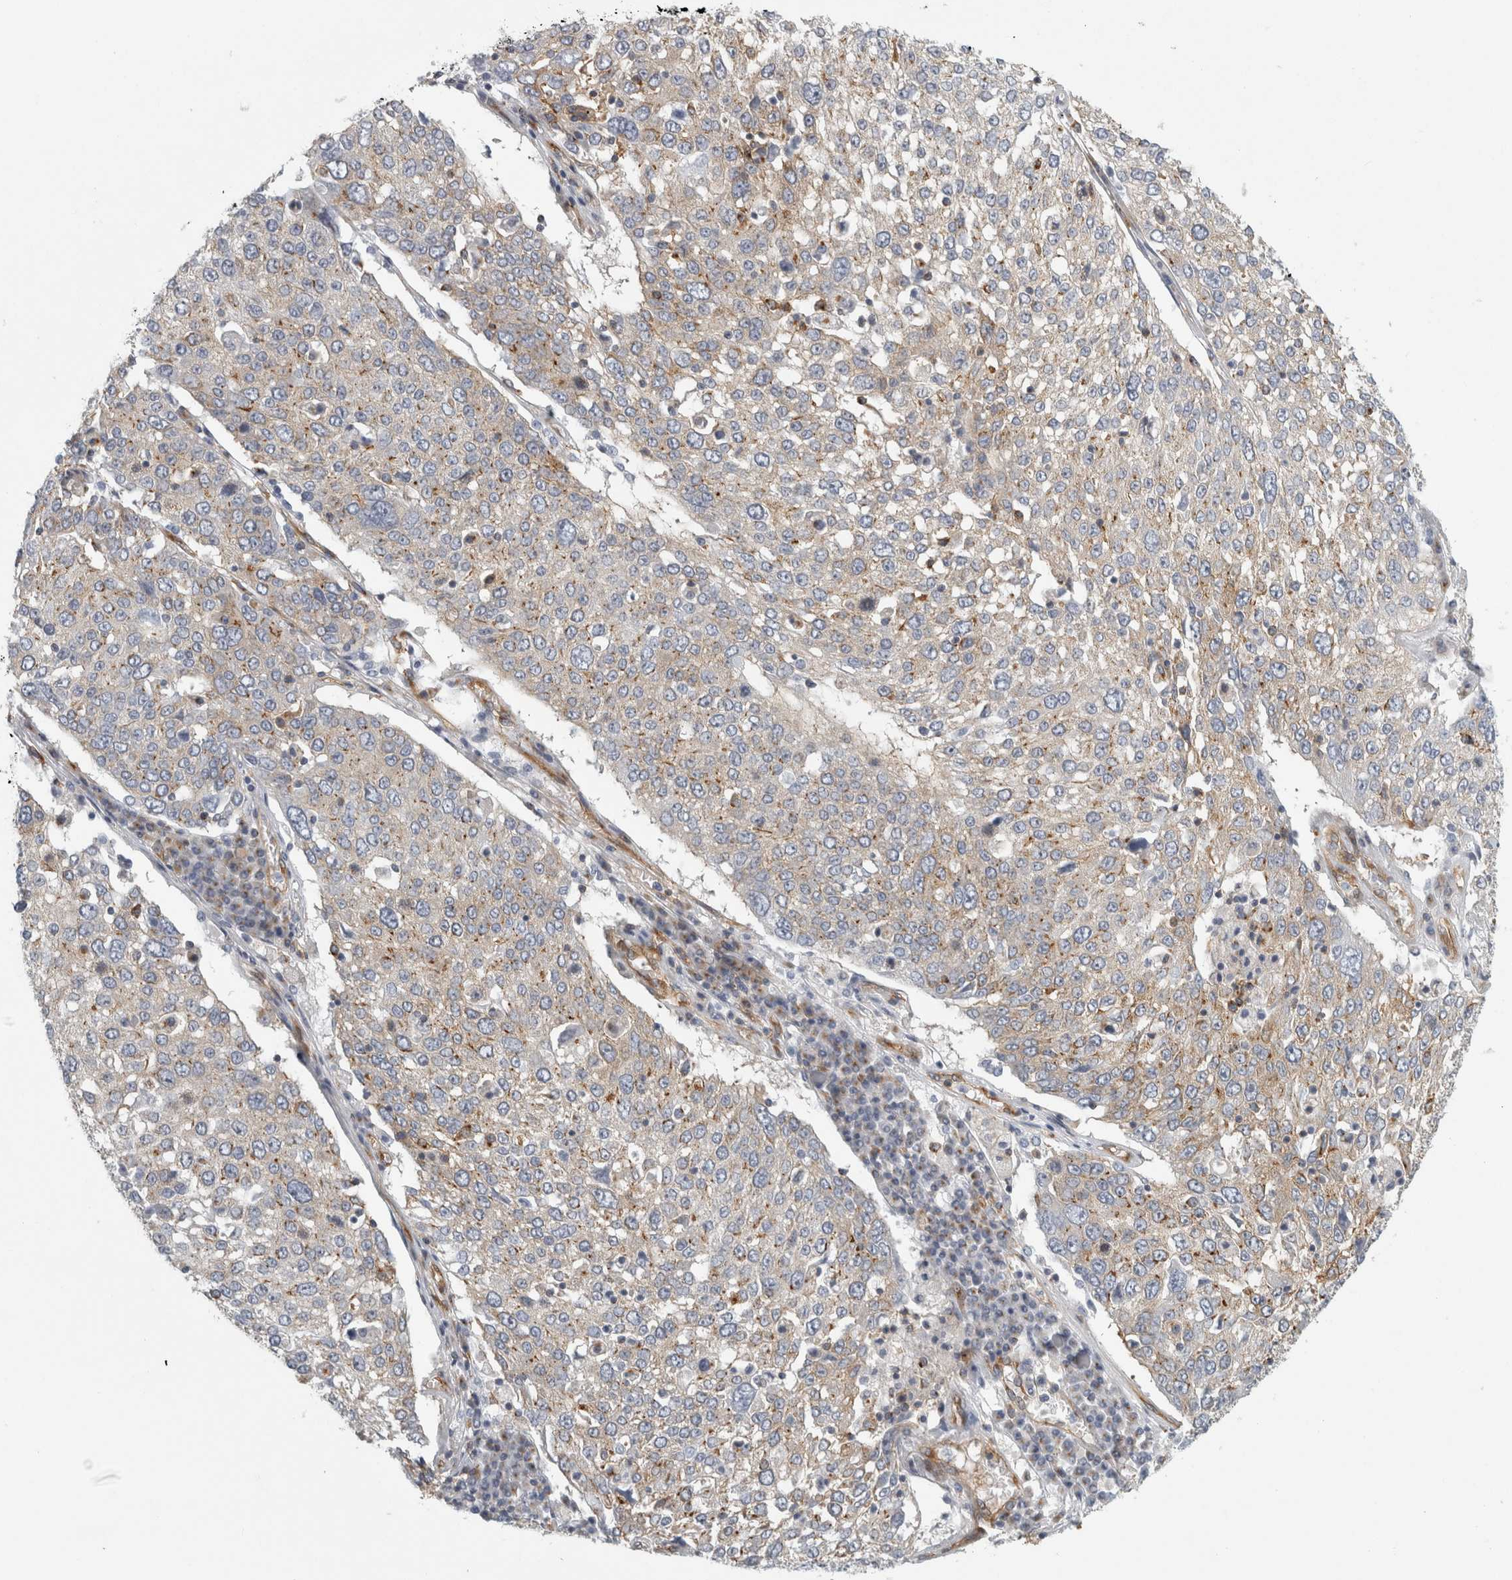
{"staining": {"intensity": "weak", "quantity": ">75%", "location": "cytoplasmic/membranous"}, "tissue": "lung cancer", "cell_type": "Tumor cells", "image_type": "cancer", "snomed": [{"axis": "morphology", "description": "Squamous cell carcinoma, NOS"}, {"axis": "topography", "description": "Lung"}], "caption": "An image showing weak cytoplasmic/membranous expression in about >75% of tumor cells in lung cancer (squamous cell carcinoma), as visualized by brown immunohistochemical staining.", "gene": "PEX6", "patient": {"sex": "male", "age": 65}}